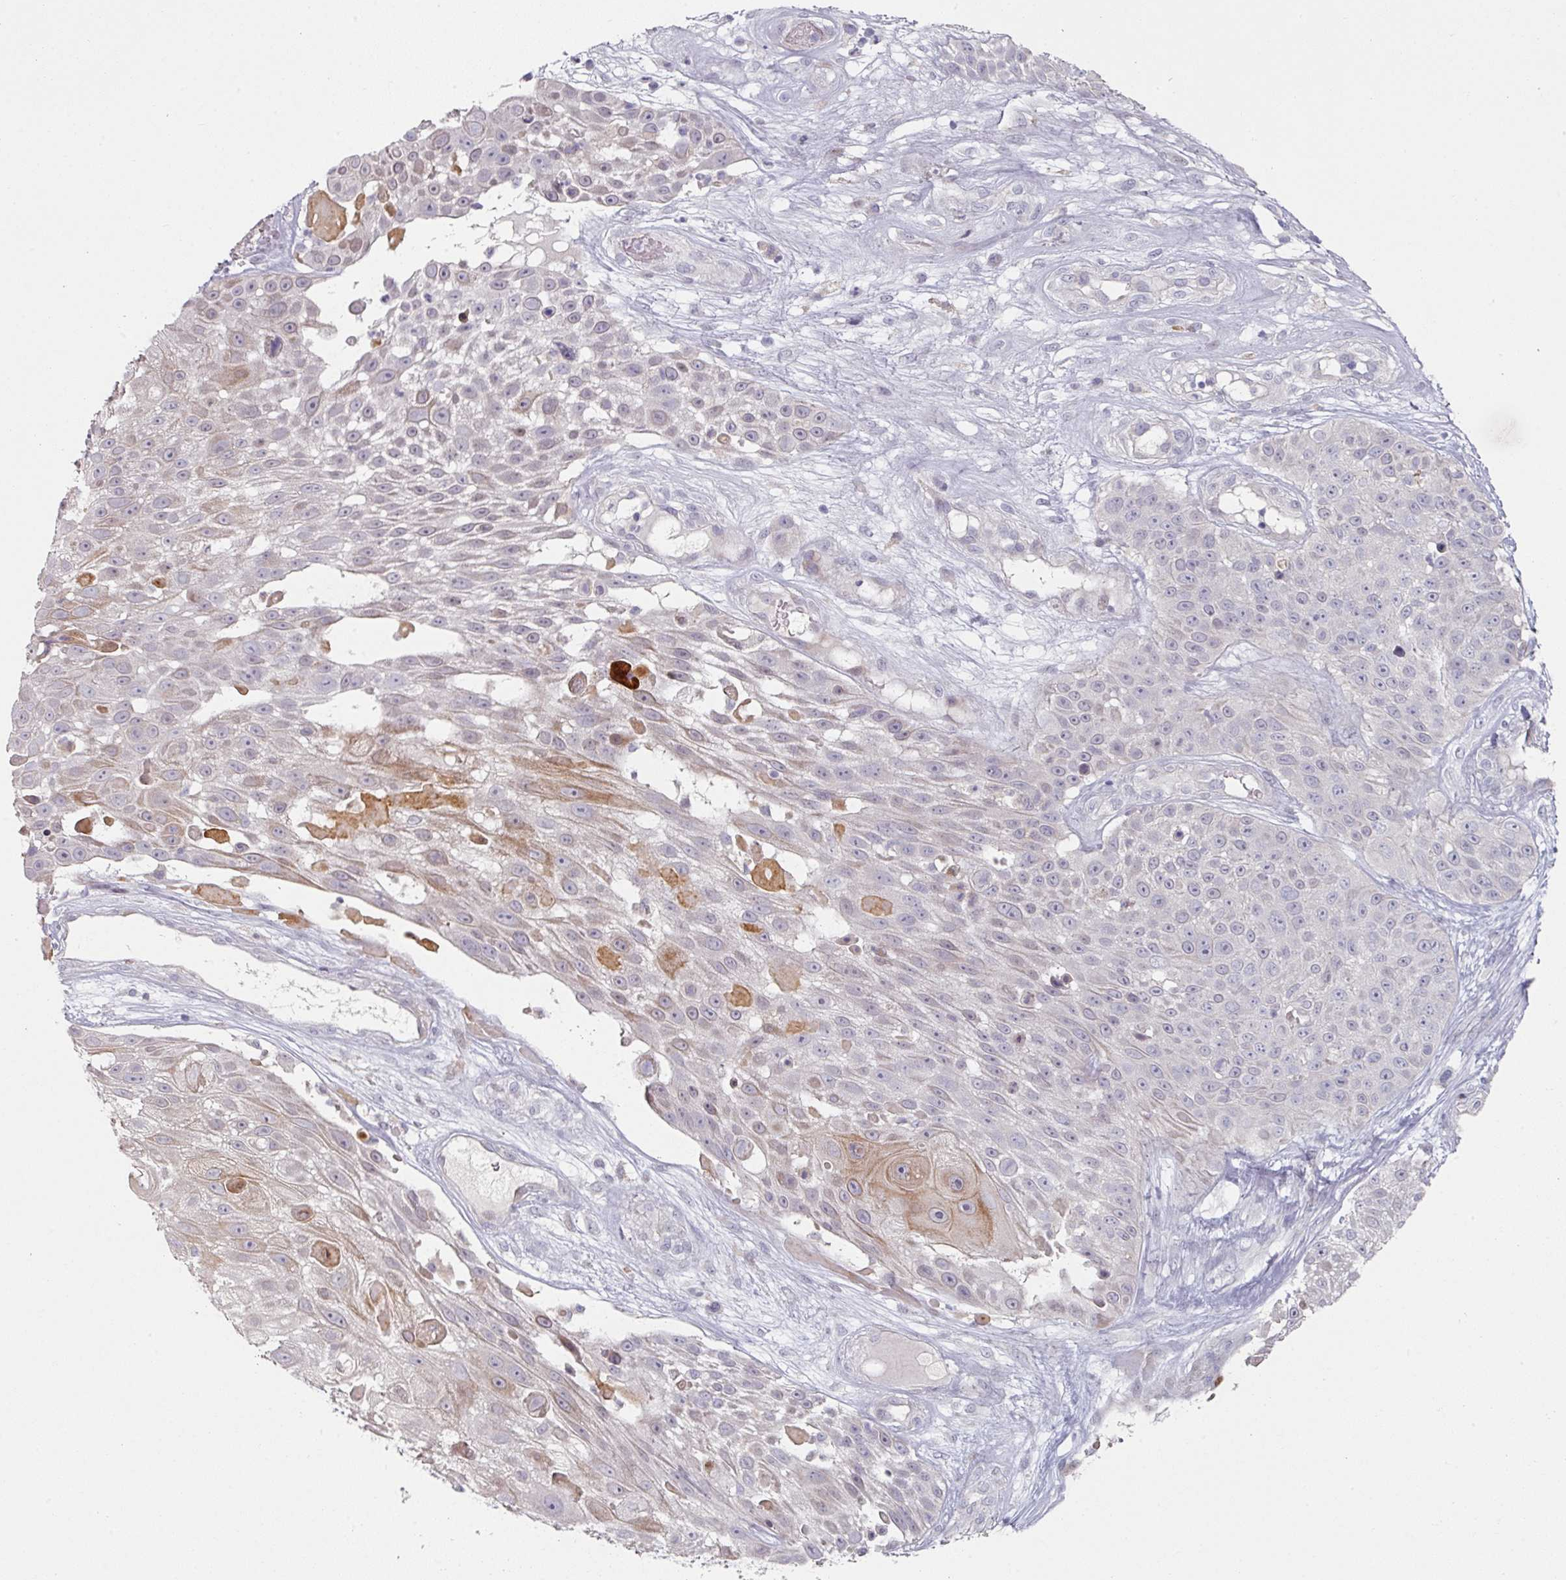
{"staining": {"intensity": "moderate", "quantity": "<25%", "location": "cytoplasmic/membranous"}, "tissue": "skin cancer", "cell_type": "Tumor cells", "image_type": "cancer", "snomed": [{"axis": "morphology", "description": "Squamous cell carcinoma, NOS"}, {"axis": "topography", "description": "Skin"}], "caption": "Moderate cytoplasmic/membranous staining for a protein is present in approximately <25% of tumor cells of skin cancer (squamous cell carcinoma) using immunohistochemistry (IHC).", "gene": "WSB2", "patient": {"sex": "female", "age": 86}}